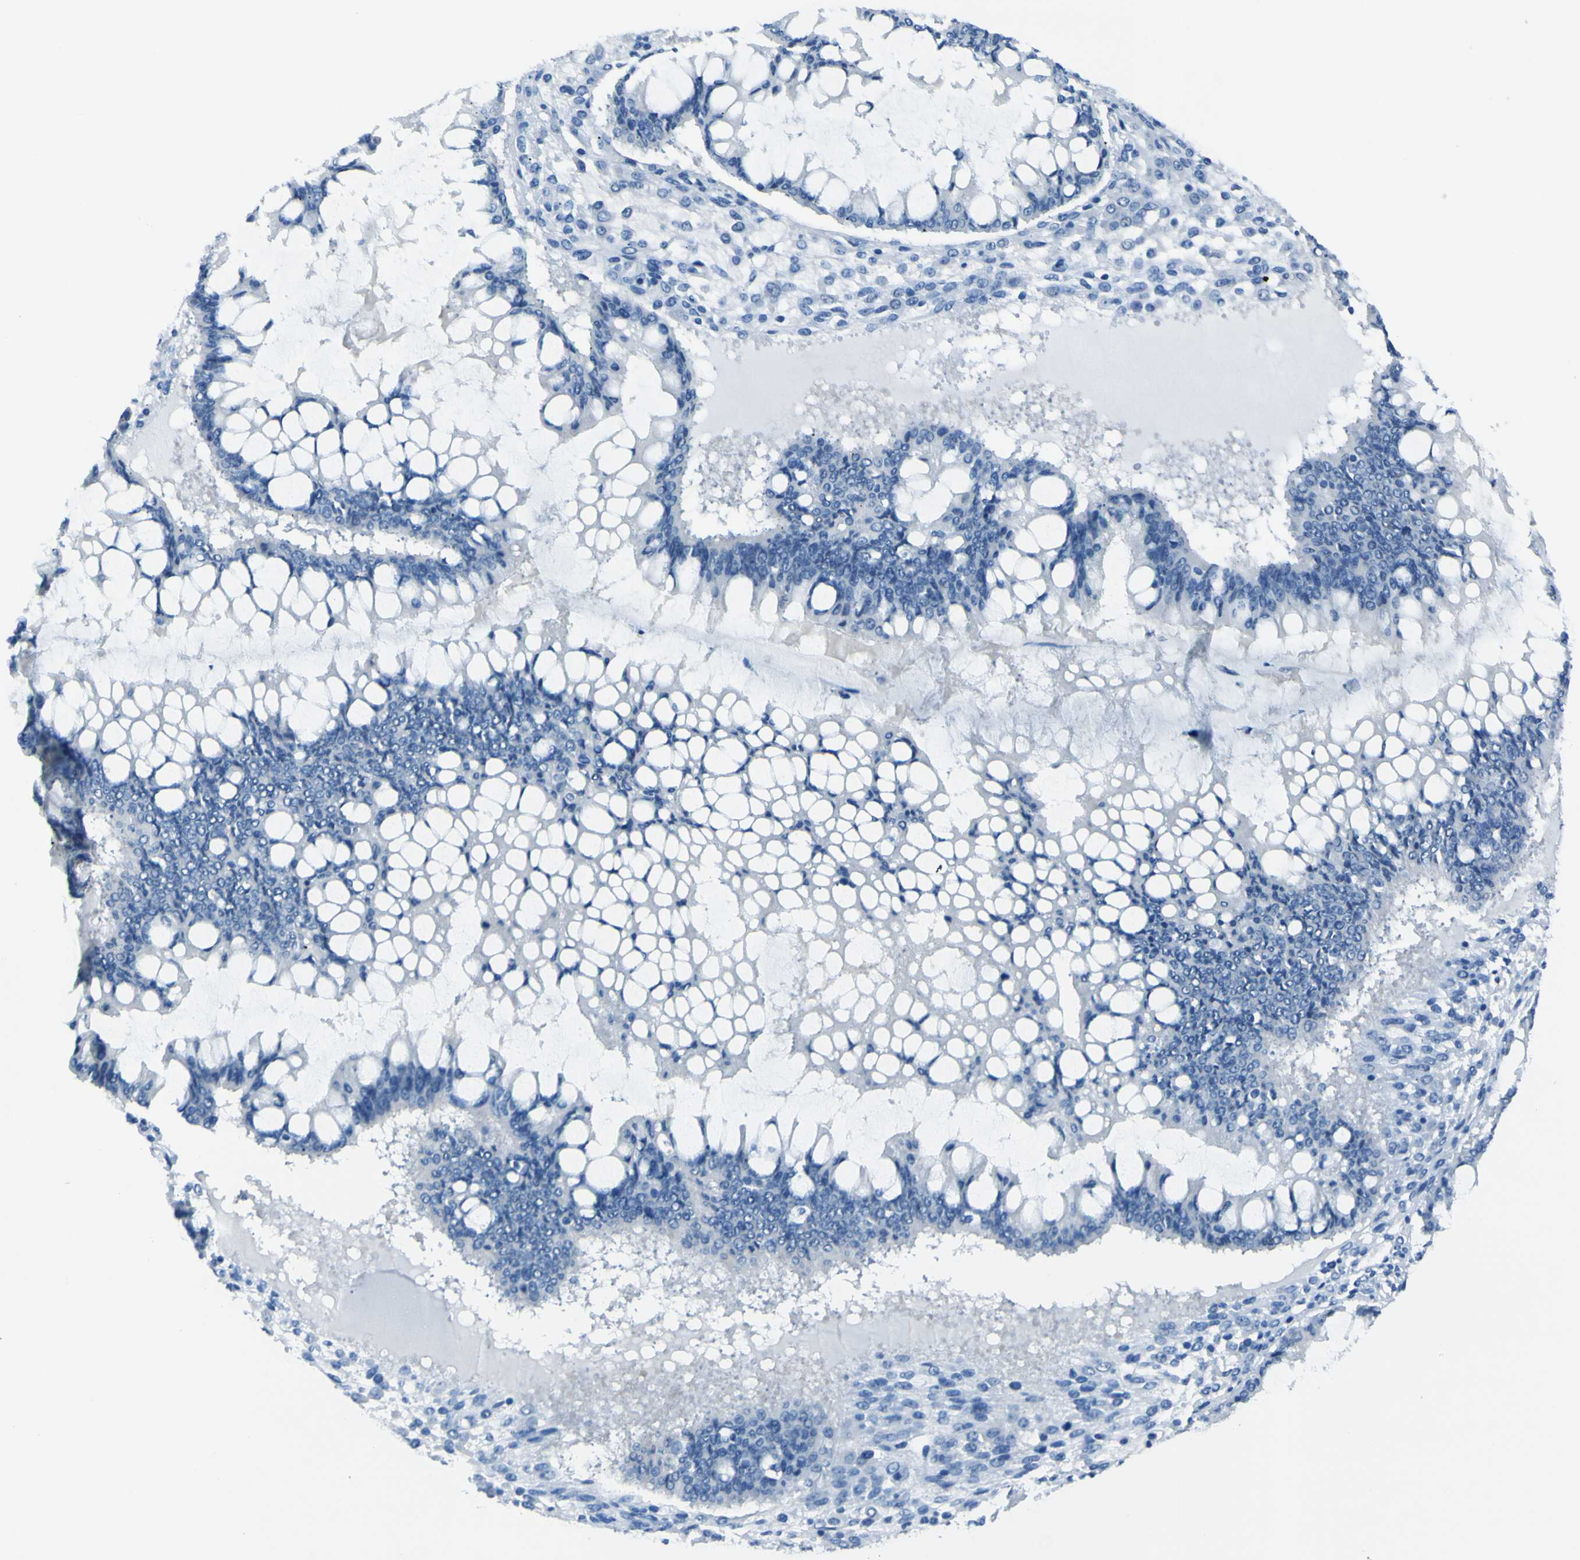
{"staining": {"intensity": "negative", "quantity": "none", "location": "none"}, "tissue": "ovarian cancer", "cell_type": "Tumor cells", "image_type": "cancer", "snomed": [{"axis": "morphology", "description": "Cystadenocarcinoma, mucinous, NOS"}, {"axis": "topography", "description": "Ovary"}], "caption": "Tumor cells show no significant protein staining in ovarian cancer (mucinous cystadenocarcinoma).", "gene": "PHKG1", "patient": {"sex": "female", "age": 73}}